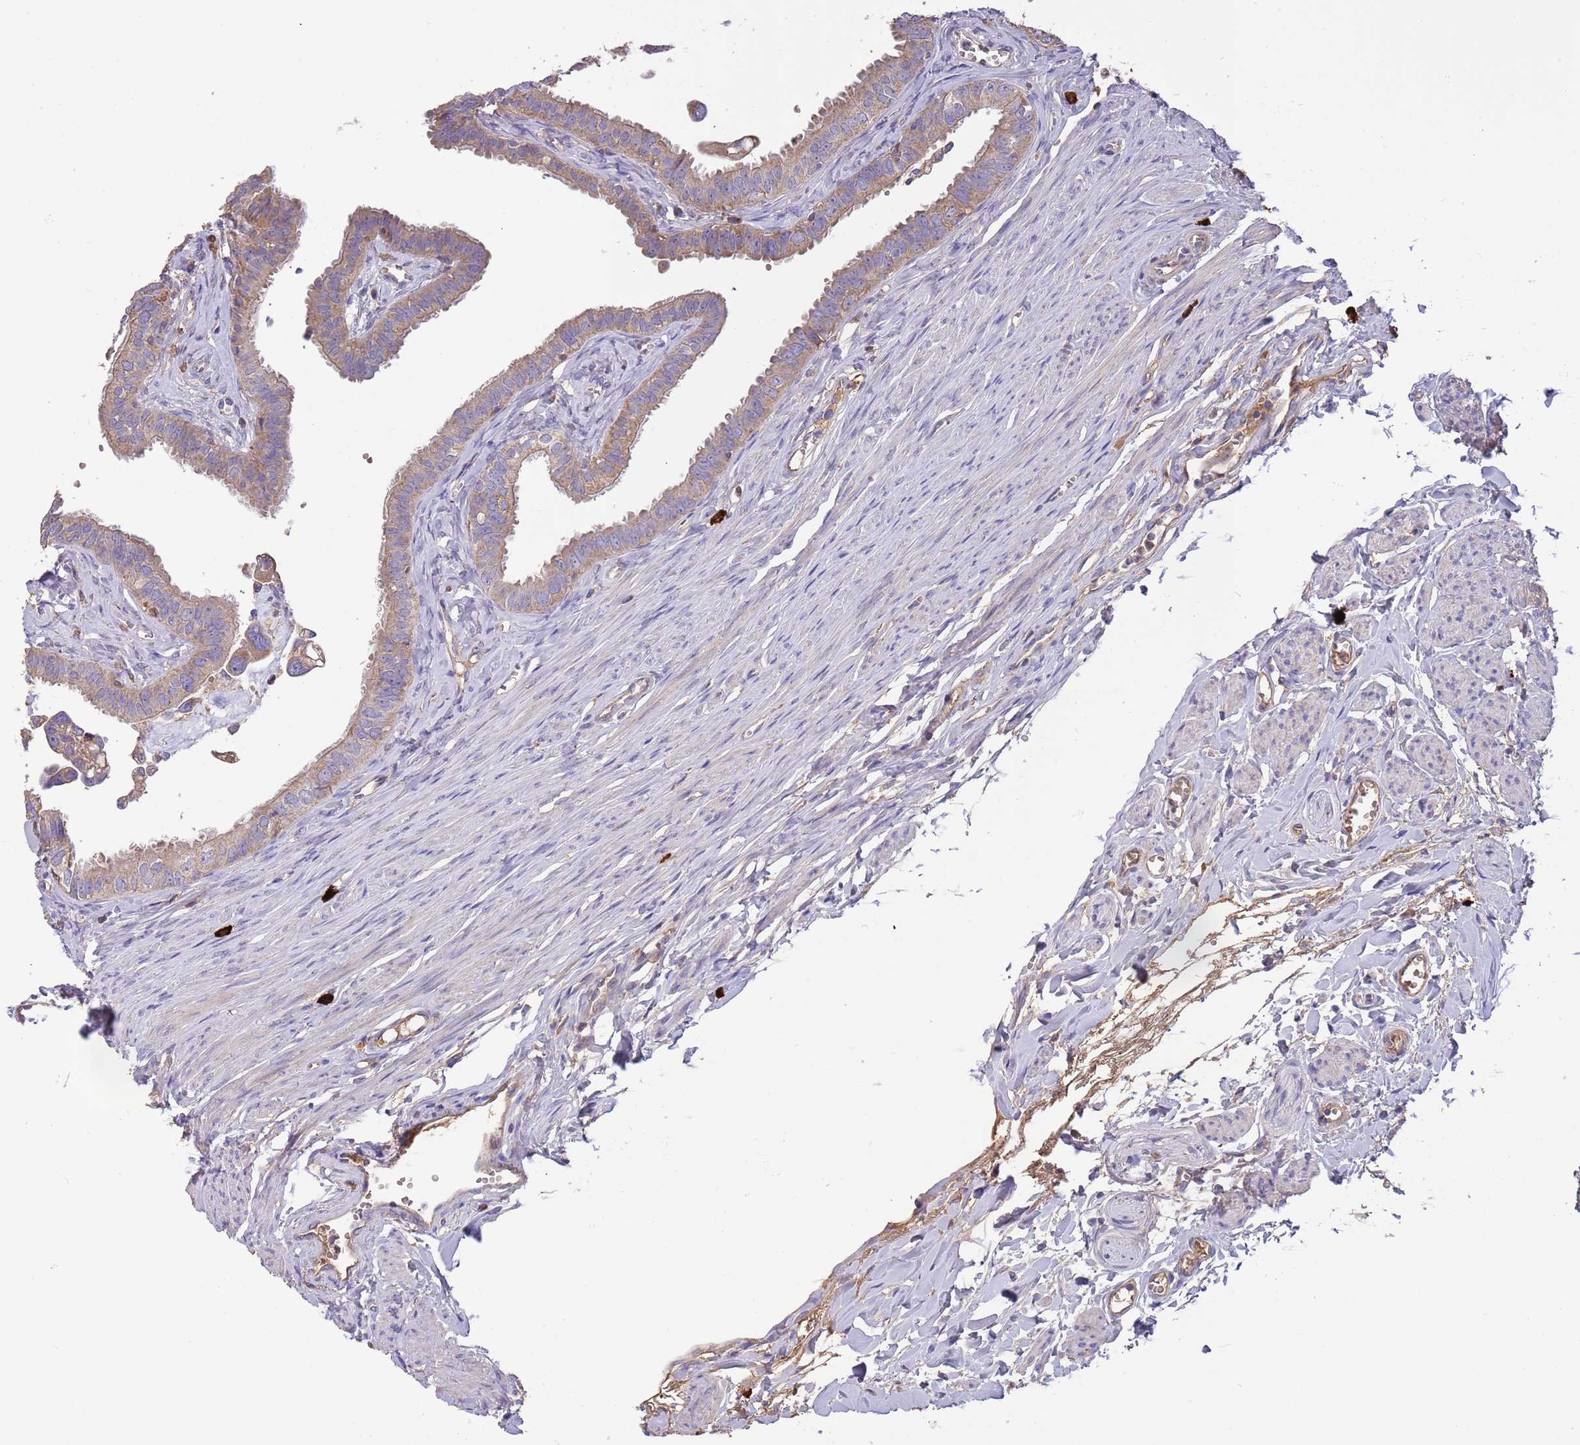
{"staining": {"intensity": "weak", "quantity": ">75%", "location": "cytoplasmic/membranous"}, "tissue": "fallopian tube", "cell_type": "Glandular cells", "image_type": "normal", "snomed": [{"axis": "morphology", "description": "Normal tissue, NOS"}, {"axis": "morphology", "description": "Carcinoma, NOS"}, {"axis": "topography", "description": "Fallopian tube"}, {"axis": "topography", "description": "Ovary"}], "caption": "IHC (DAB) staining of unremarkable human fallopian tube displays weak cytoplasmic/membranous protein positivity in about >75% of glandular cells.", "gene": "TRMO", "patient": {"sex": "female", "age": 59}}